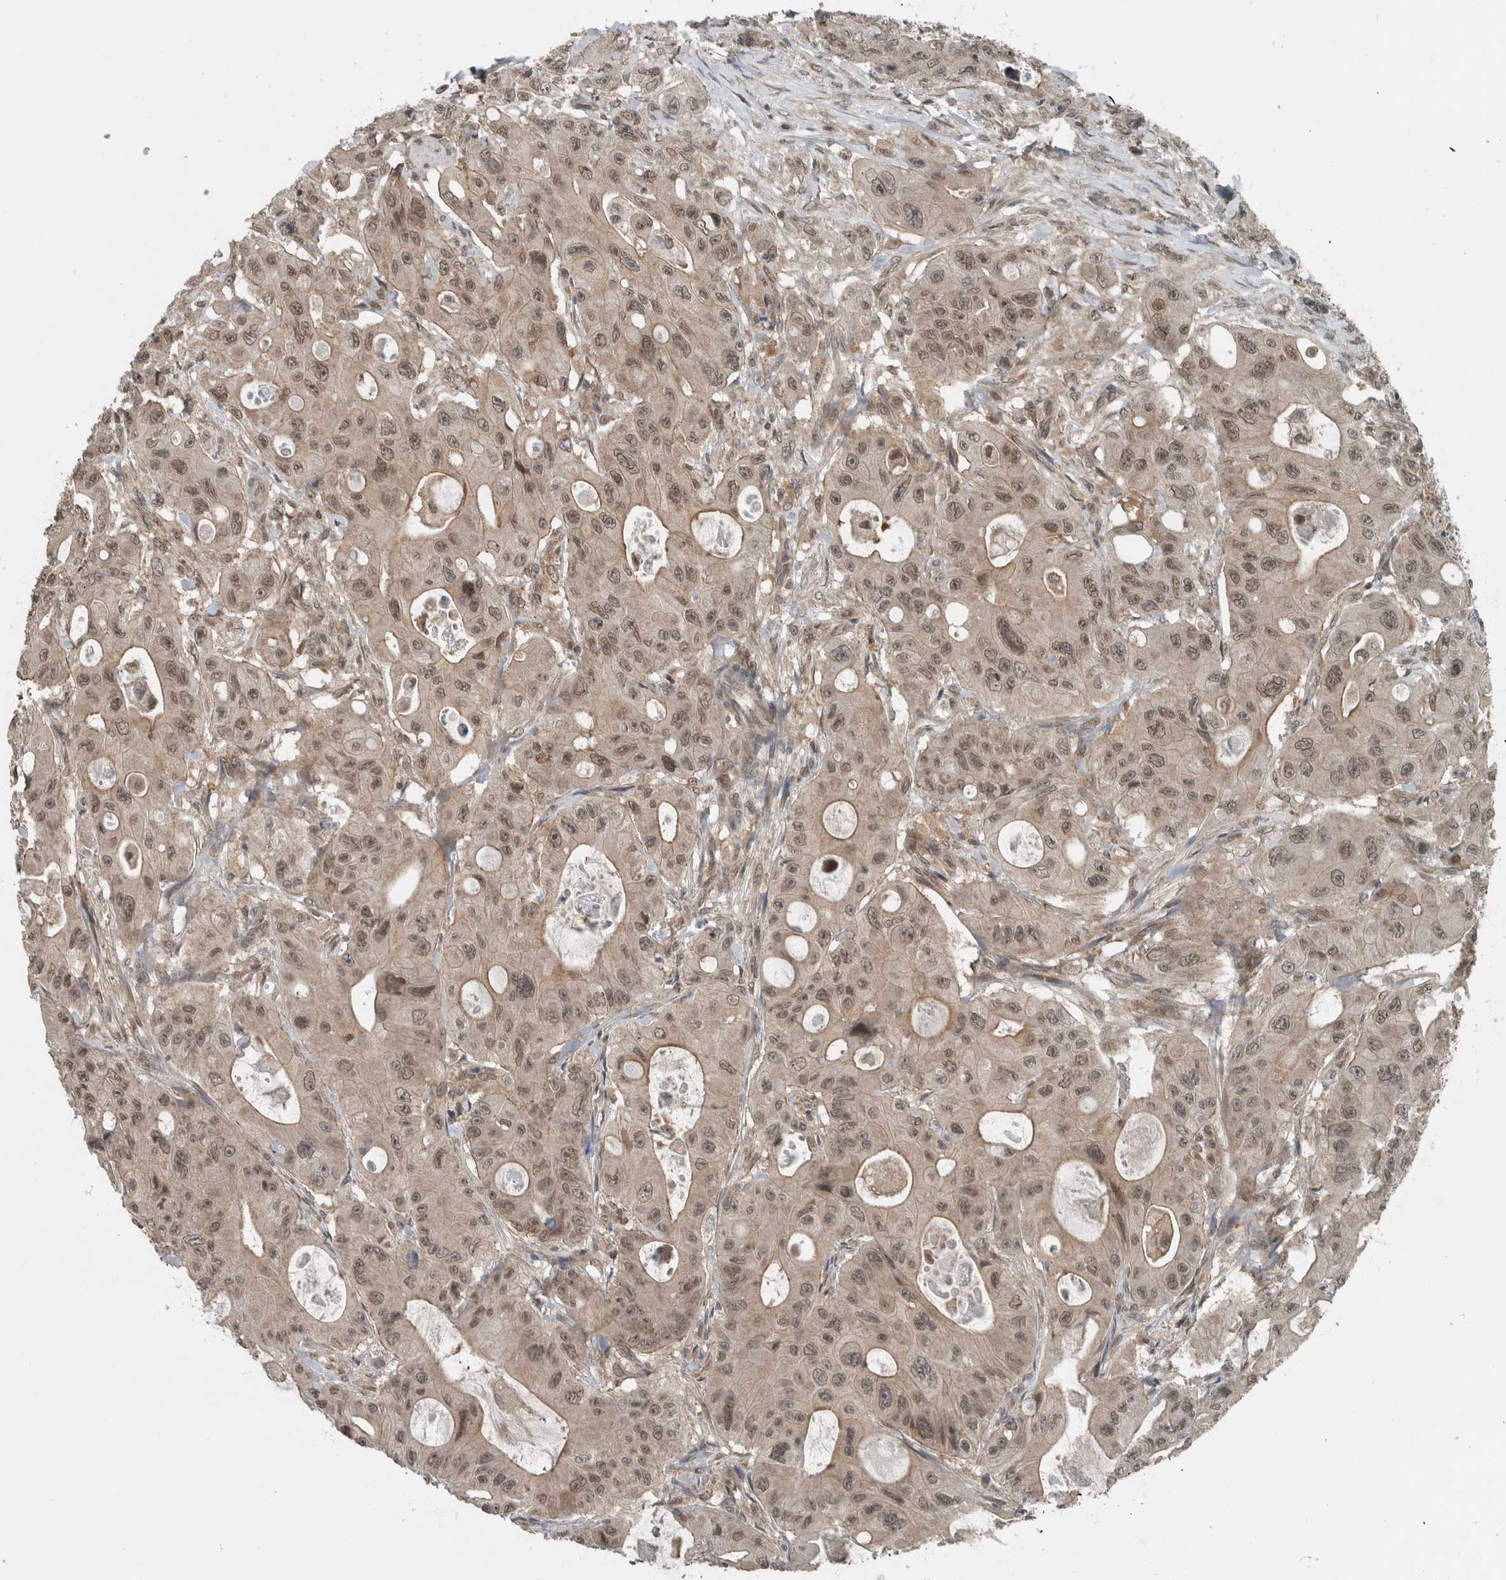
{"staining": {"intensity": "weak", "quantity": ">75%", "location": "cytoplasmic/membranous,nuclear"}, "tissue": "colorectal cancer", "cell_type": "Tumor cells", "image_type": "cancer", "snomed": [{"axis": "morphology", "description": "Adenocarcinoma, NOS"}, {"axis": "topography", "description": "Colon"}], "caption": "The histopathology image displays a brown stain indicating the presence of a protein in the cytoplasmic/membranous and nuclear of tumor cells in adenocarcinoma (colorectal). The staining was performed using DAB to visualize the protein expression in brown, while the nuclei were stained in blue with hematoxylin (Magnification: 20x).", "gene": "SPAG7", "patient": {"sex": "female", "age": 46}}